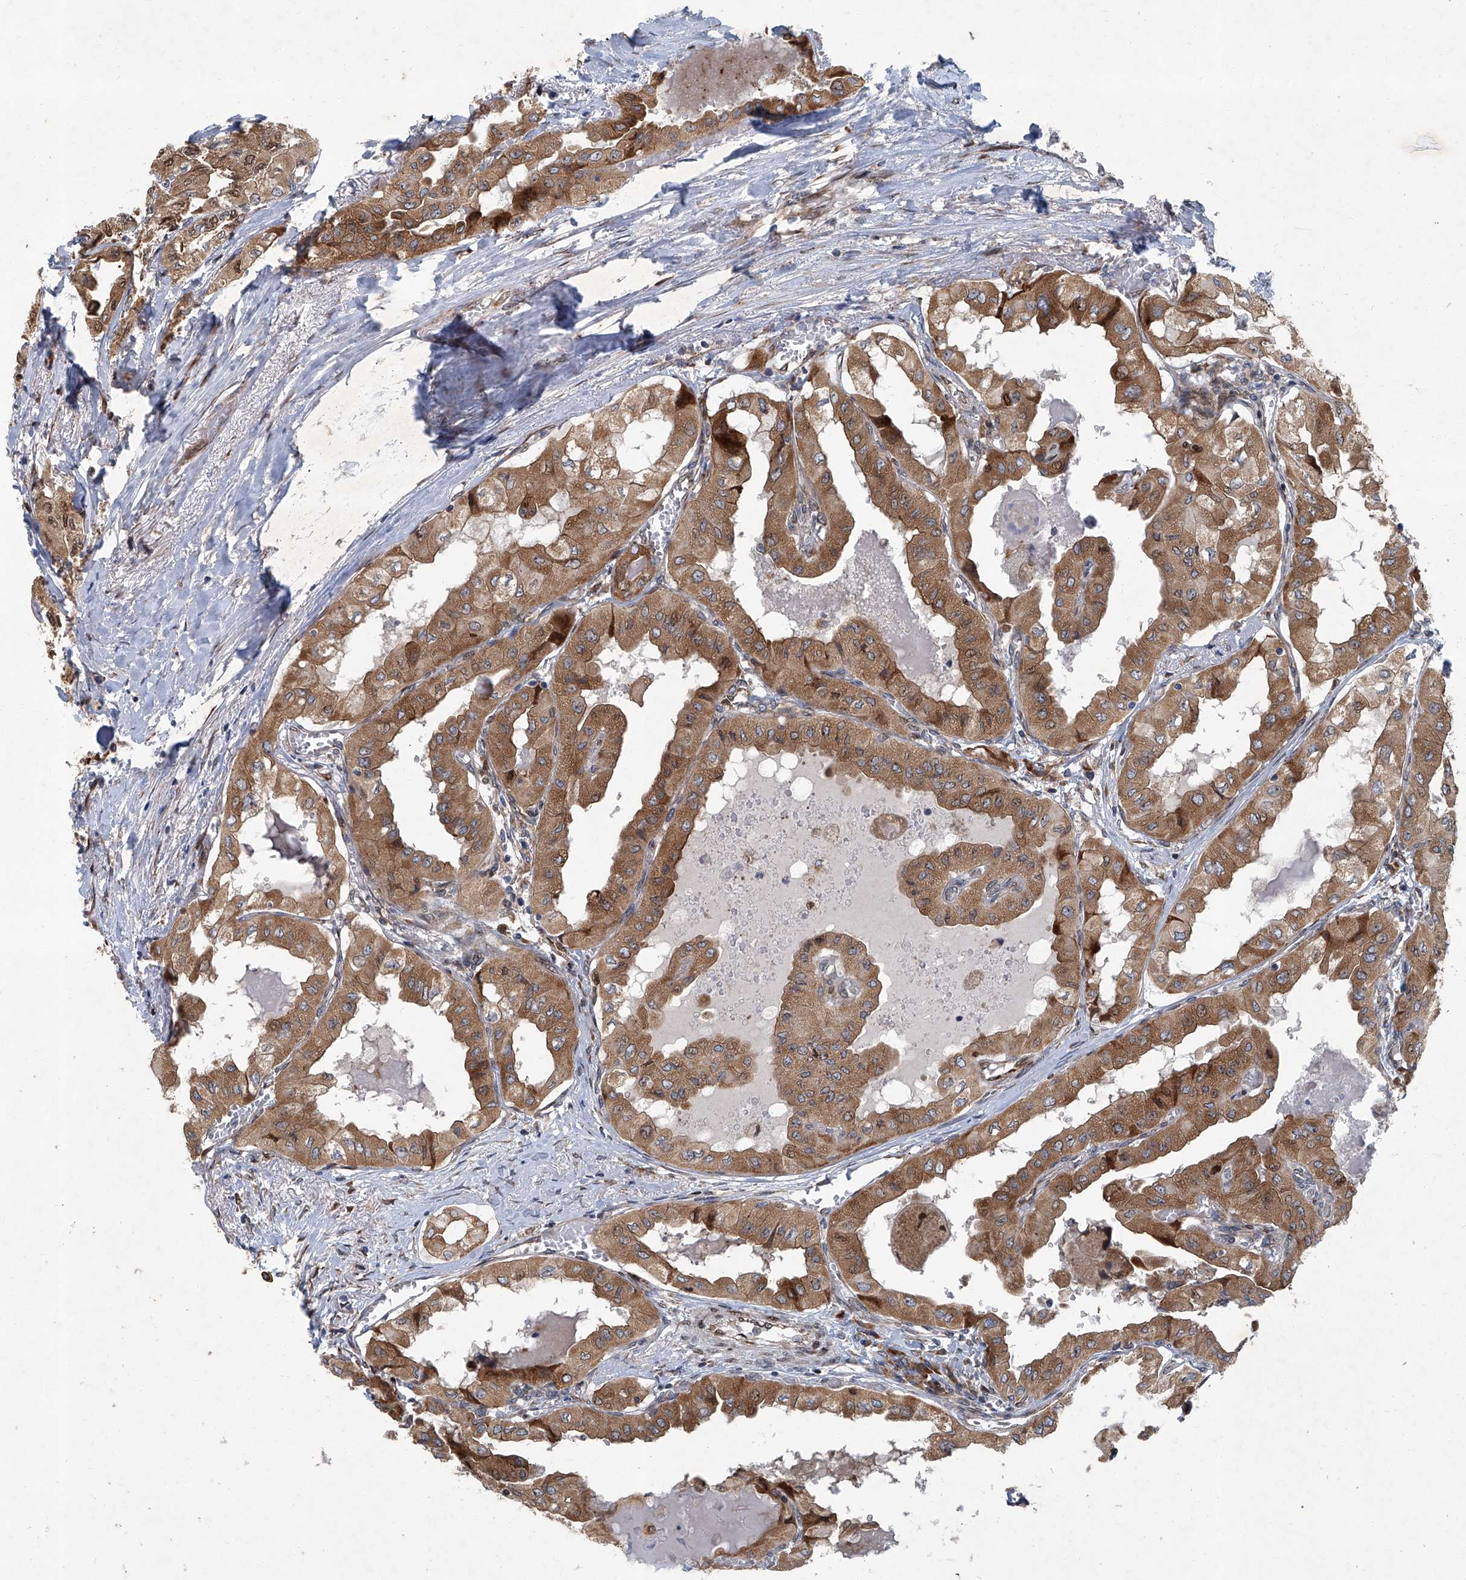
{"staining": {"intensity": "moderate", "quantity": ">75%", "location": "cytoplasmic/membranous"}, "tissue": "thyroid cancer", "cell_type": "Tumor cells", "image_type": "cancer", "snomed": [{"axis": "morphology", "description": "Papillary adenocarcinoma, NOS"}, {"axis": "topography", "description": "Thyroid gland"}], "caption": "Protein staining shows moderate cytoplasmic/membranous expression in approximately >75% of tumor cells in thyroid papillary adenocarcinoma.", "gene": "GPR132", "patient": {"sex": "female", "age": 59}}